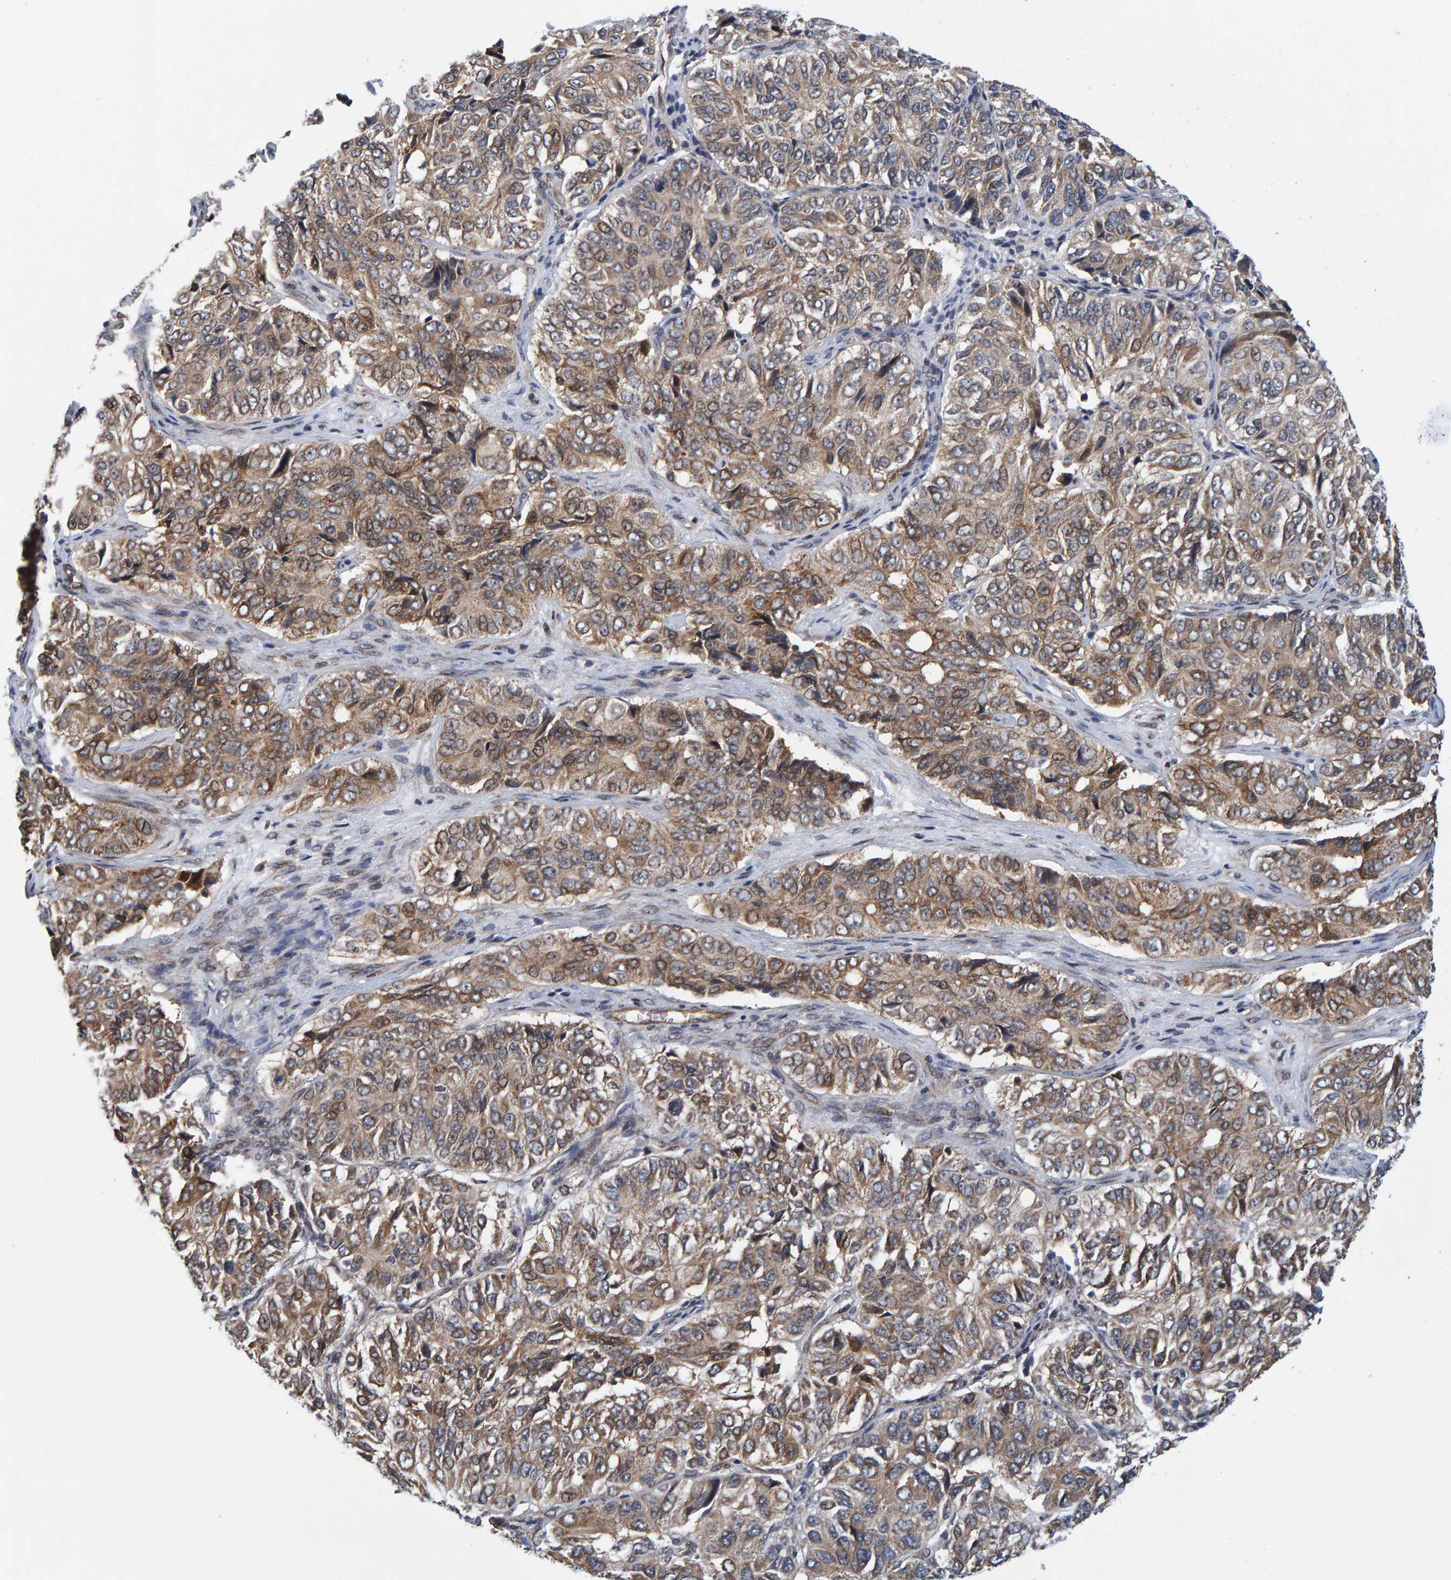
{"staining": {"intensity": "moderate", "quantity": ">75%", "location": "cytoplasmic/membranous"}, "tissue": "ovarian cancer", "cell_type": "Tumor cells", "image_type": "cancer", "snomed": [{"axis": "morphology", "description": "Carcinoma, endometroid"}, {"axis": "topography", "description": "Ovary"}], "caption": "This image demonstrates IHC staining of ovarian endometroid carcinoma, with medium moderate cytoplasmic/membranous staining in about >75% of tumor cells.", "gene": "SCRN2", "patient": {"sex": "female", "age": 51}}